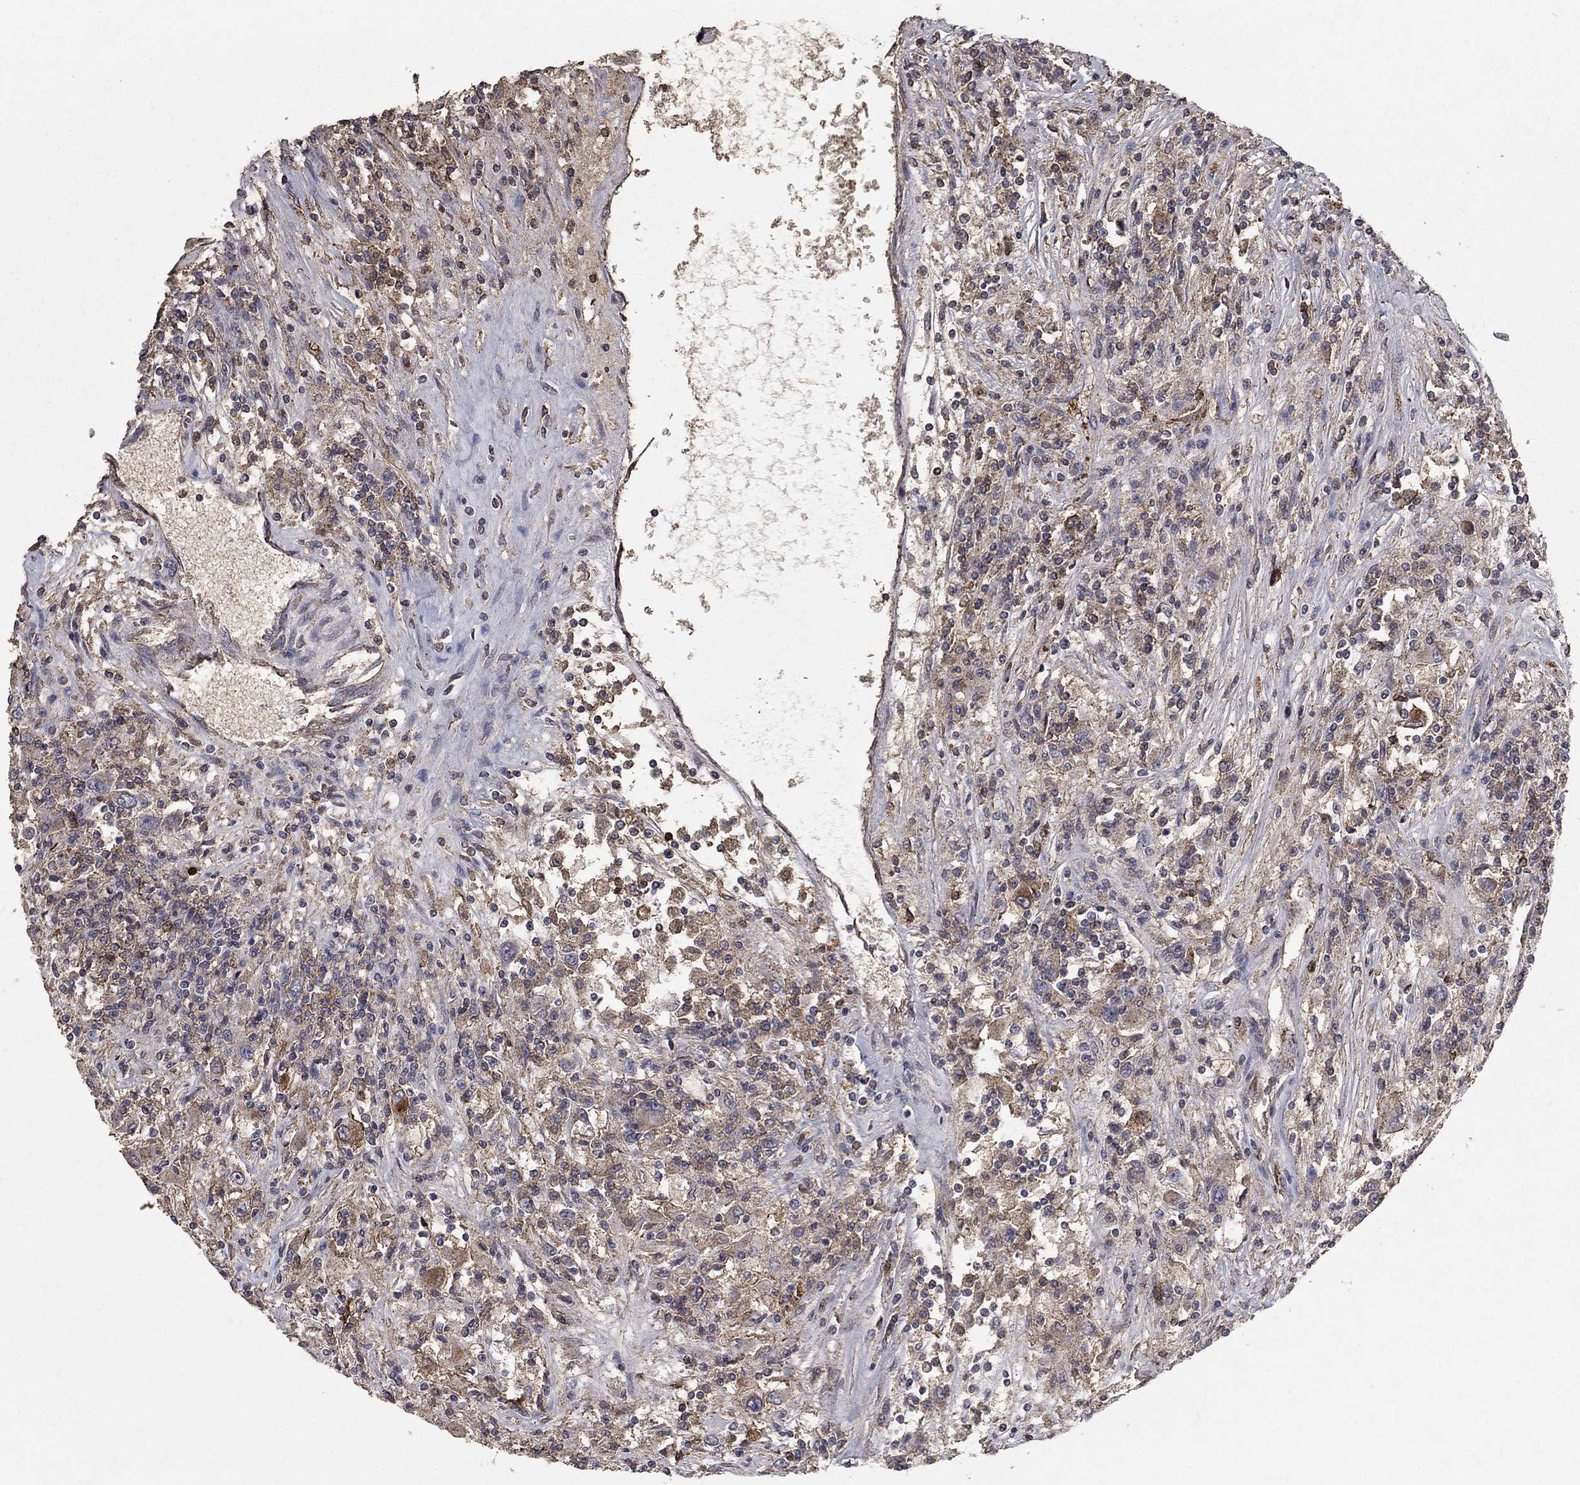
{"staining": {"intensity": "weak", "quantity": "25%-75%", "location": "cytoplasmic/membranous"}, "tissue": "renal cancer", "cell_type": "Tumor cells", "image_type": "cancer", "snomed": [{"axis": "morphology", "description": "Adenocarcinoma, NOS"}, {"axis": "topography", "description": "Kidney"}], "caption": "A histopathology image showing weak cytoplasmic/membranous expression in about 25%-75% of tumor cells in renal cancer, as visualized by brown immunohistochemical staining.", "gene": "CD24", "patient": {"sex": "female", "age": 67}}